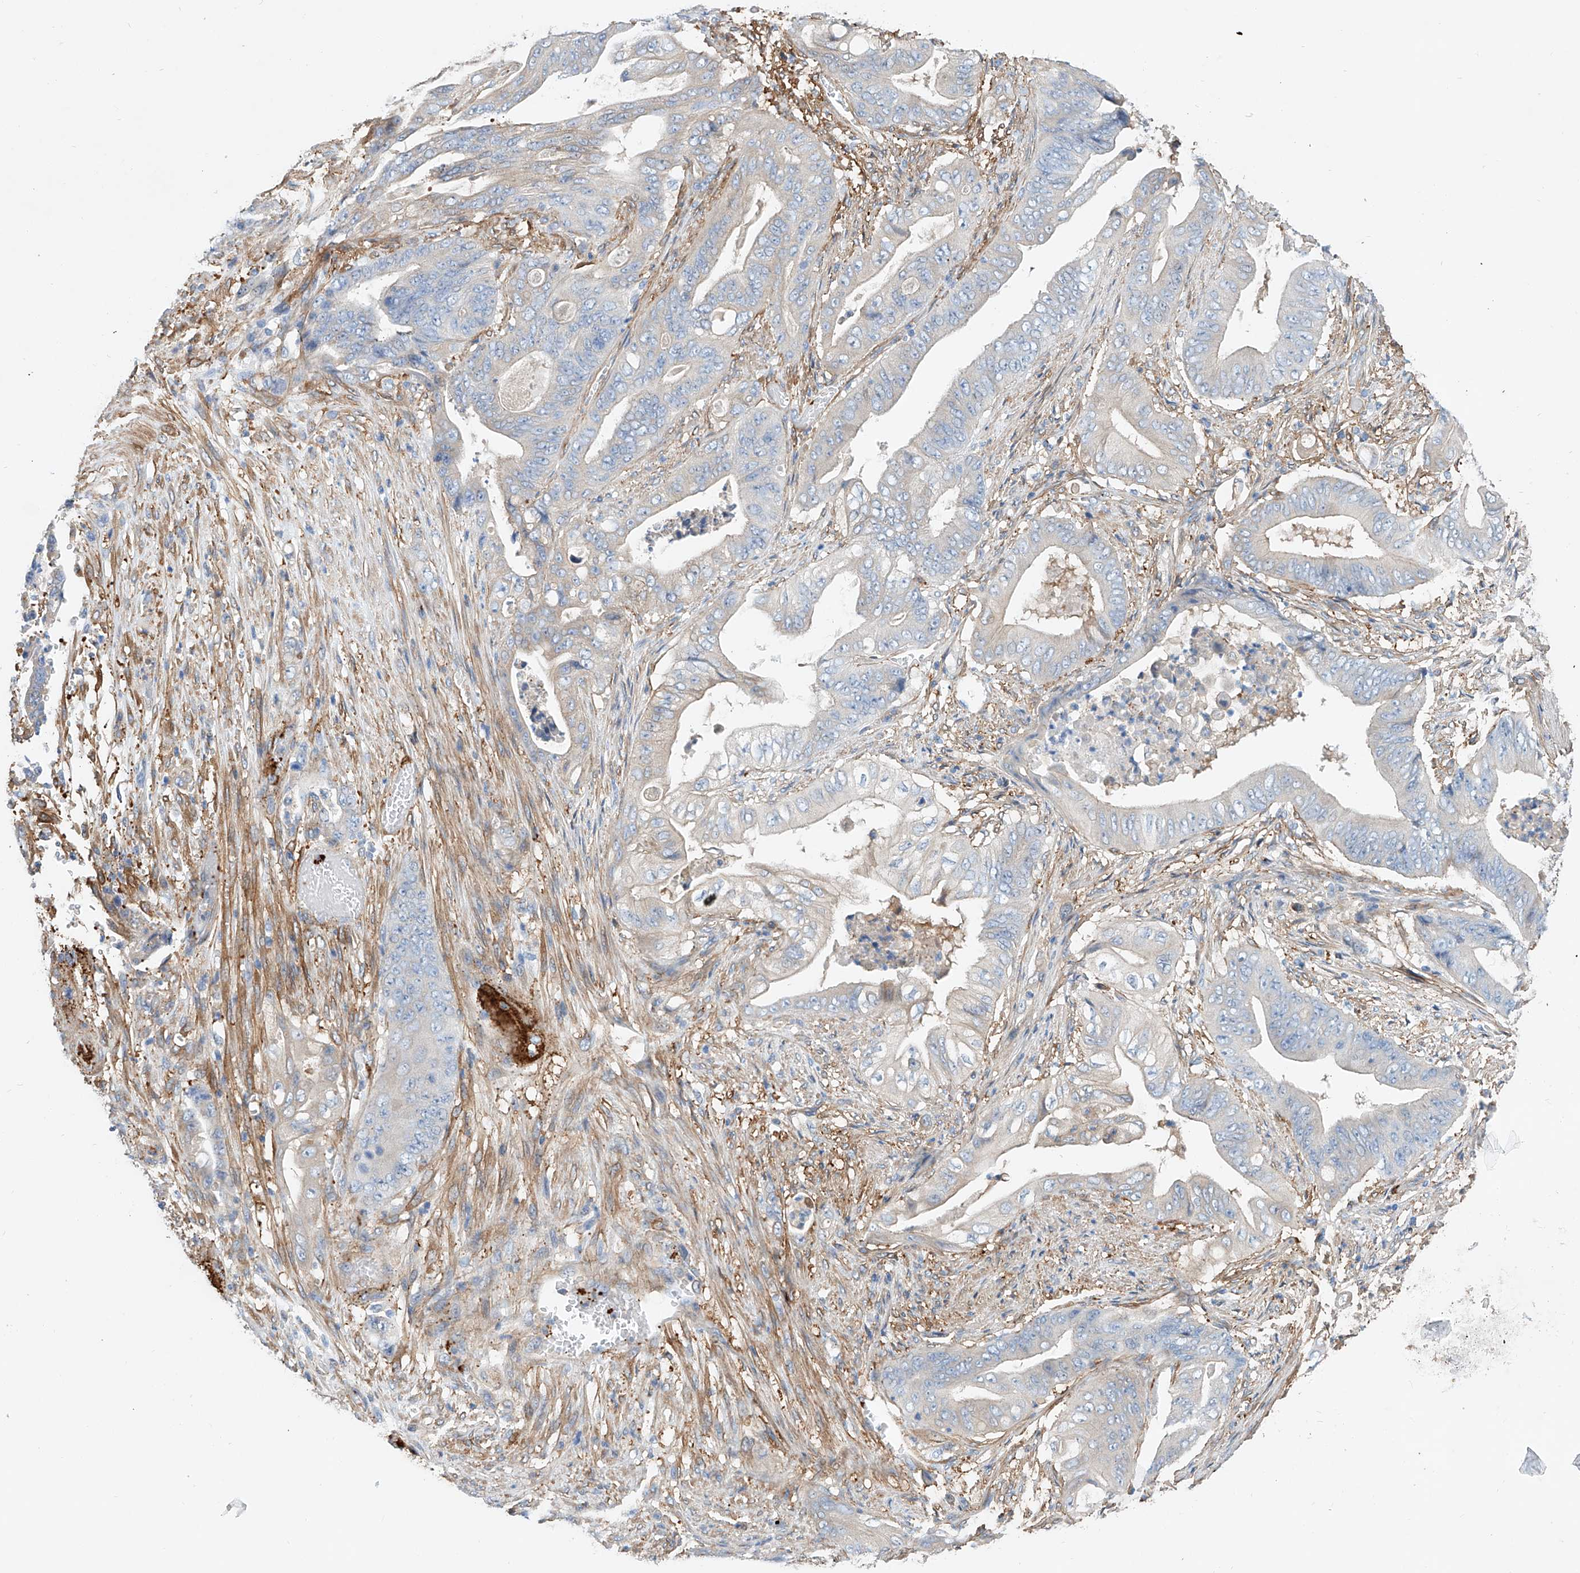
{"staining": {"intensity": "negative", "quantity": "none", "location": "none"}, "tissue": "stomach cancer", "cell_type": "Tumor cells", "image_type": "cancer", "snomed": [{"axis": "morphology", "description": "Adenocarcinoma, NOS"}, {"axis": "topography", "description": "Stomach"}], "caption": "There is no significant staining in tumor cells of adenocarcinoma (stomach). (Brightfield microscopy of DAB IHC at high magnification).", "gene": "TAS2R60", "patient": {"sex": "female", "age": 73}}